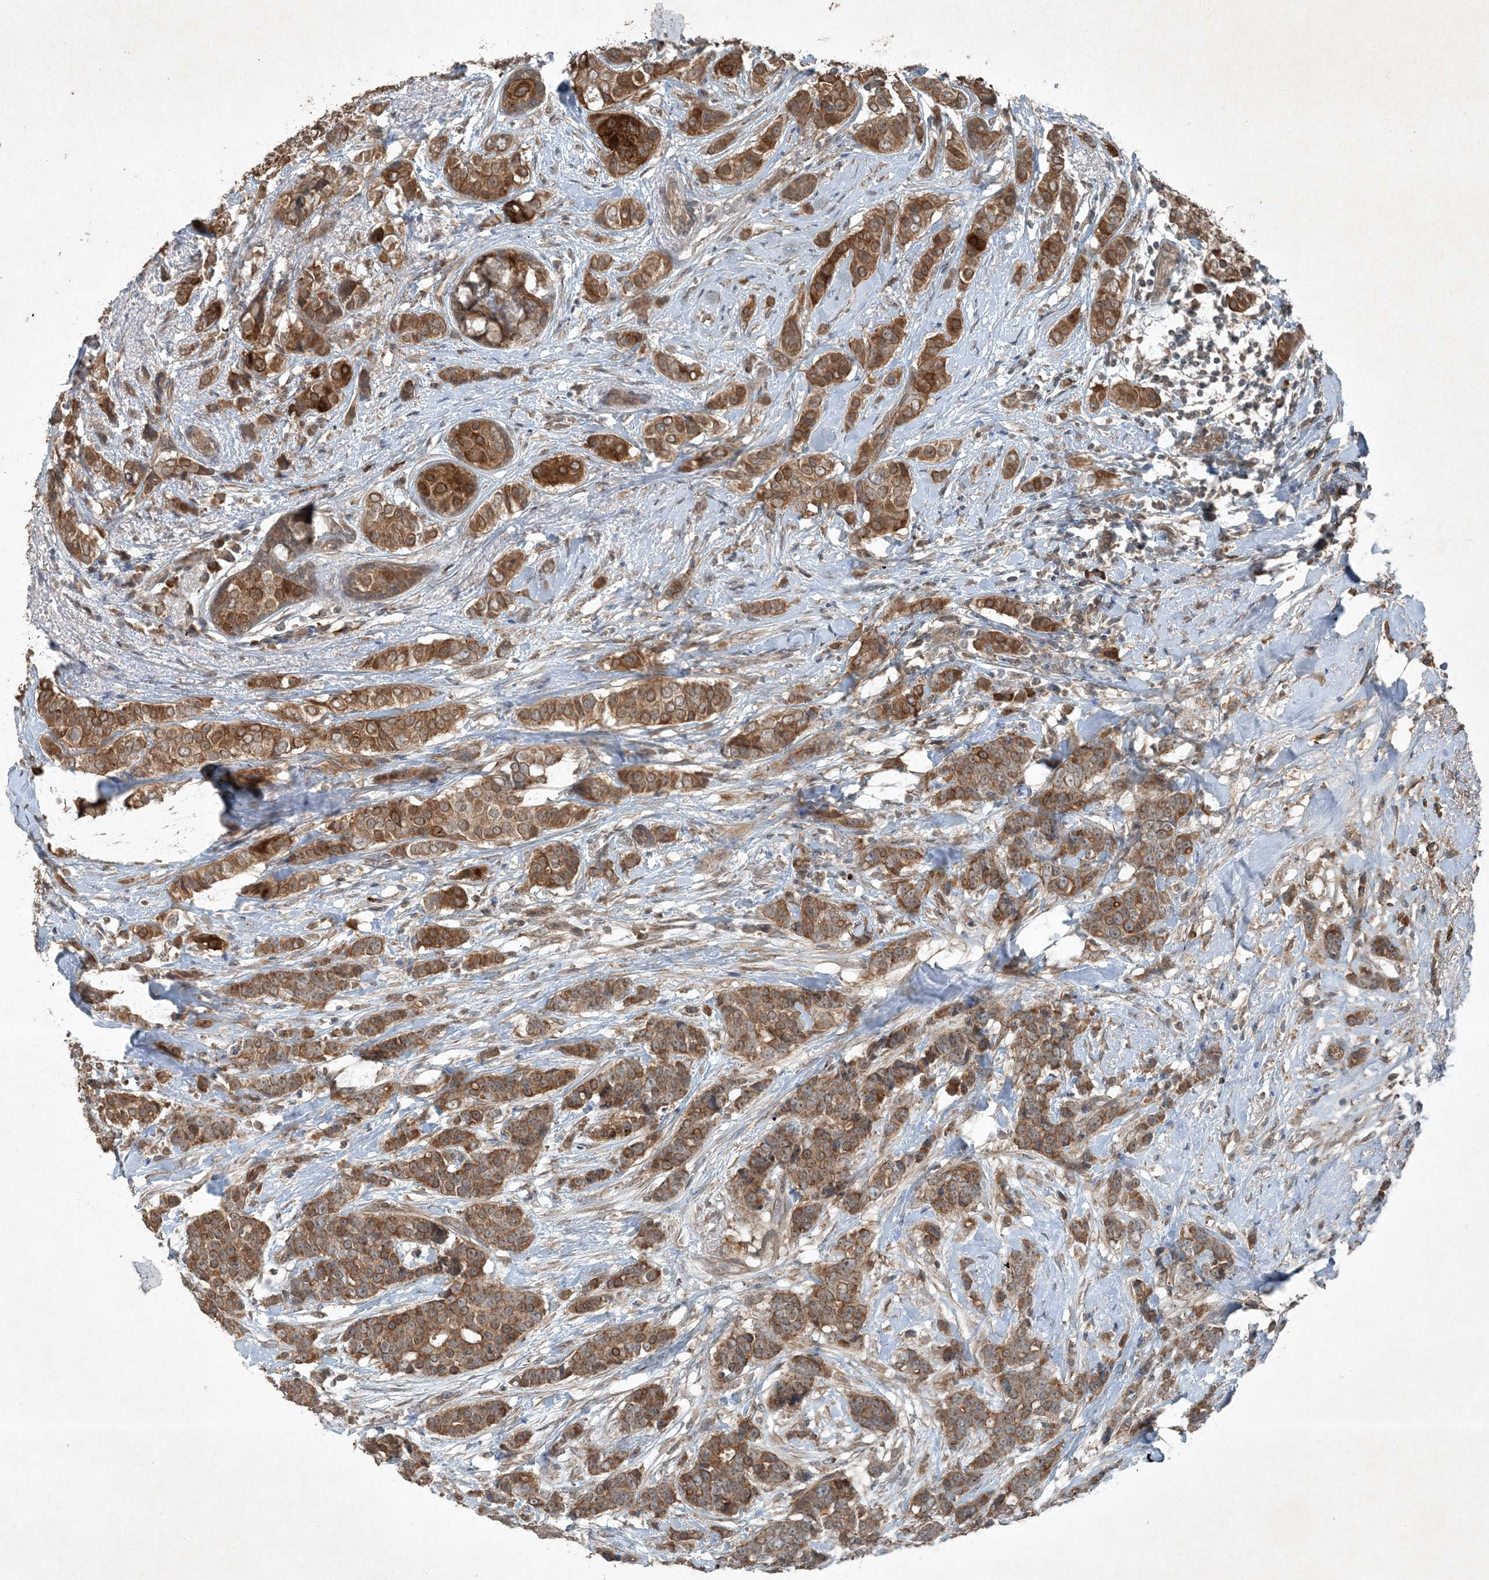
{"staining": {"intensity": "moderate", "quantity": ">75%", "location": "cytoplasmic/membranous"}, "tissue": "breast cancer", "cell_type": "Tumor cells", "image_type": "cancer", "snomed": [{"axis": "morphology", "description": "Lobular carcinoma"}, {"axis": "topography", "description": "Breast"}], "caption": "Breast cancer tissue demonstrates moderate cytoplasmic/membranous staining in approximately >75% of tumor cells, visualized by immunohistochemistry. Using DAB (3,3'-diaminobenzidine) (brown) and hematoxylin (blue) stains, captured at high magnification using brightfield microscopy.", "gene": "MDN1", "patient": {"sex": "female", "age": 51}}